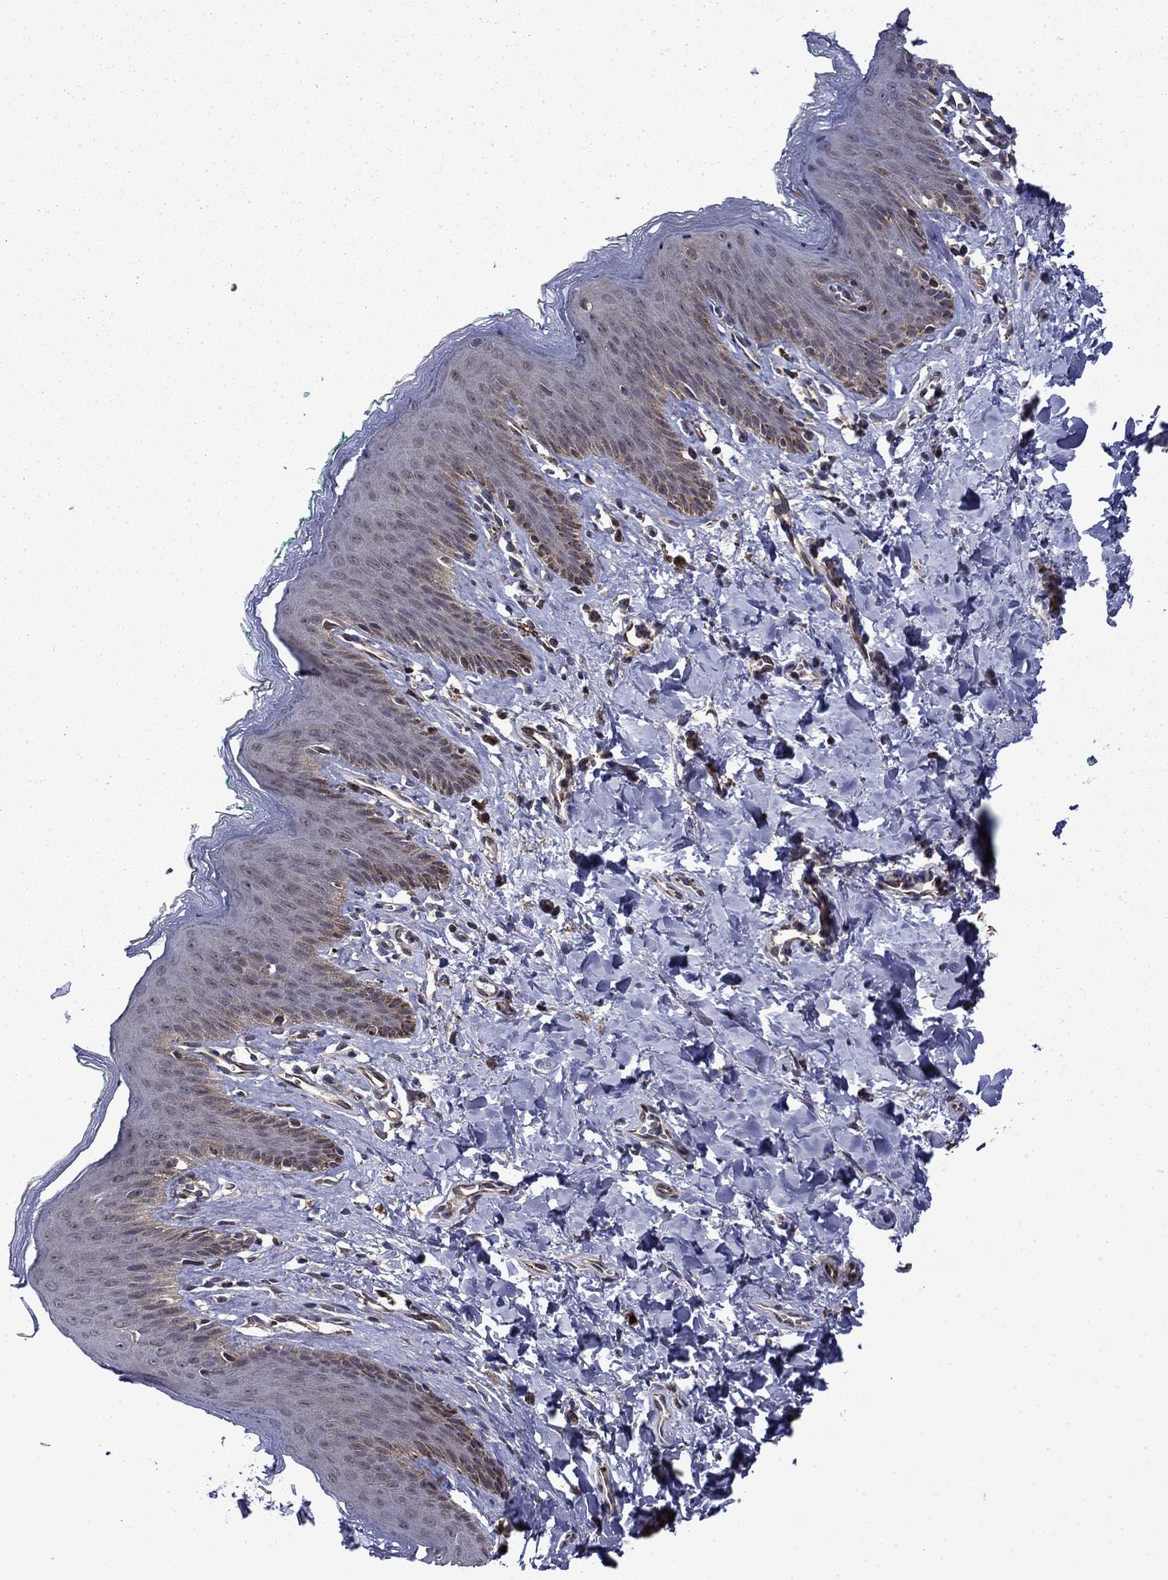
{"staining": {"intensity": "negative", "quantity": "none", "location": "none"}, "tissue": "skin", "cell_type": "Epidermal cells", "image_type": "normal", "snomed": [{"axis": "morphology", "description": "Normal tissue, NOS"}, {"axis": "topography", "description": "Vulva"}], "caption": "Epidermal cells are negative for brown protein staining in benign skin. The staining is performed using DAB brown chromogen with nuclei counter-stained in using hematoxylin.", "gene": "TPMT", "patient": {"sex": "female", "age": 66}}